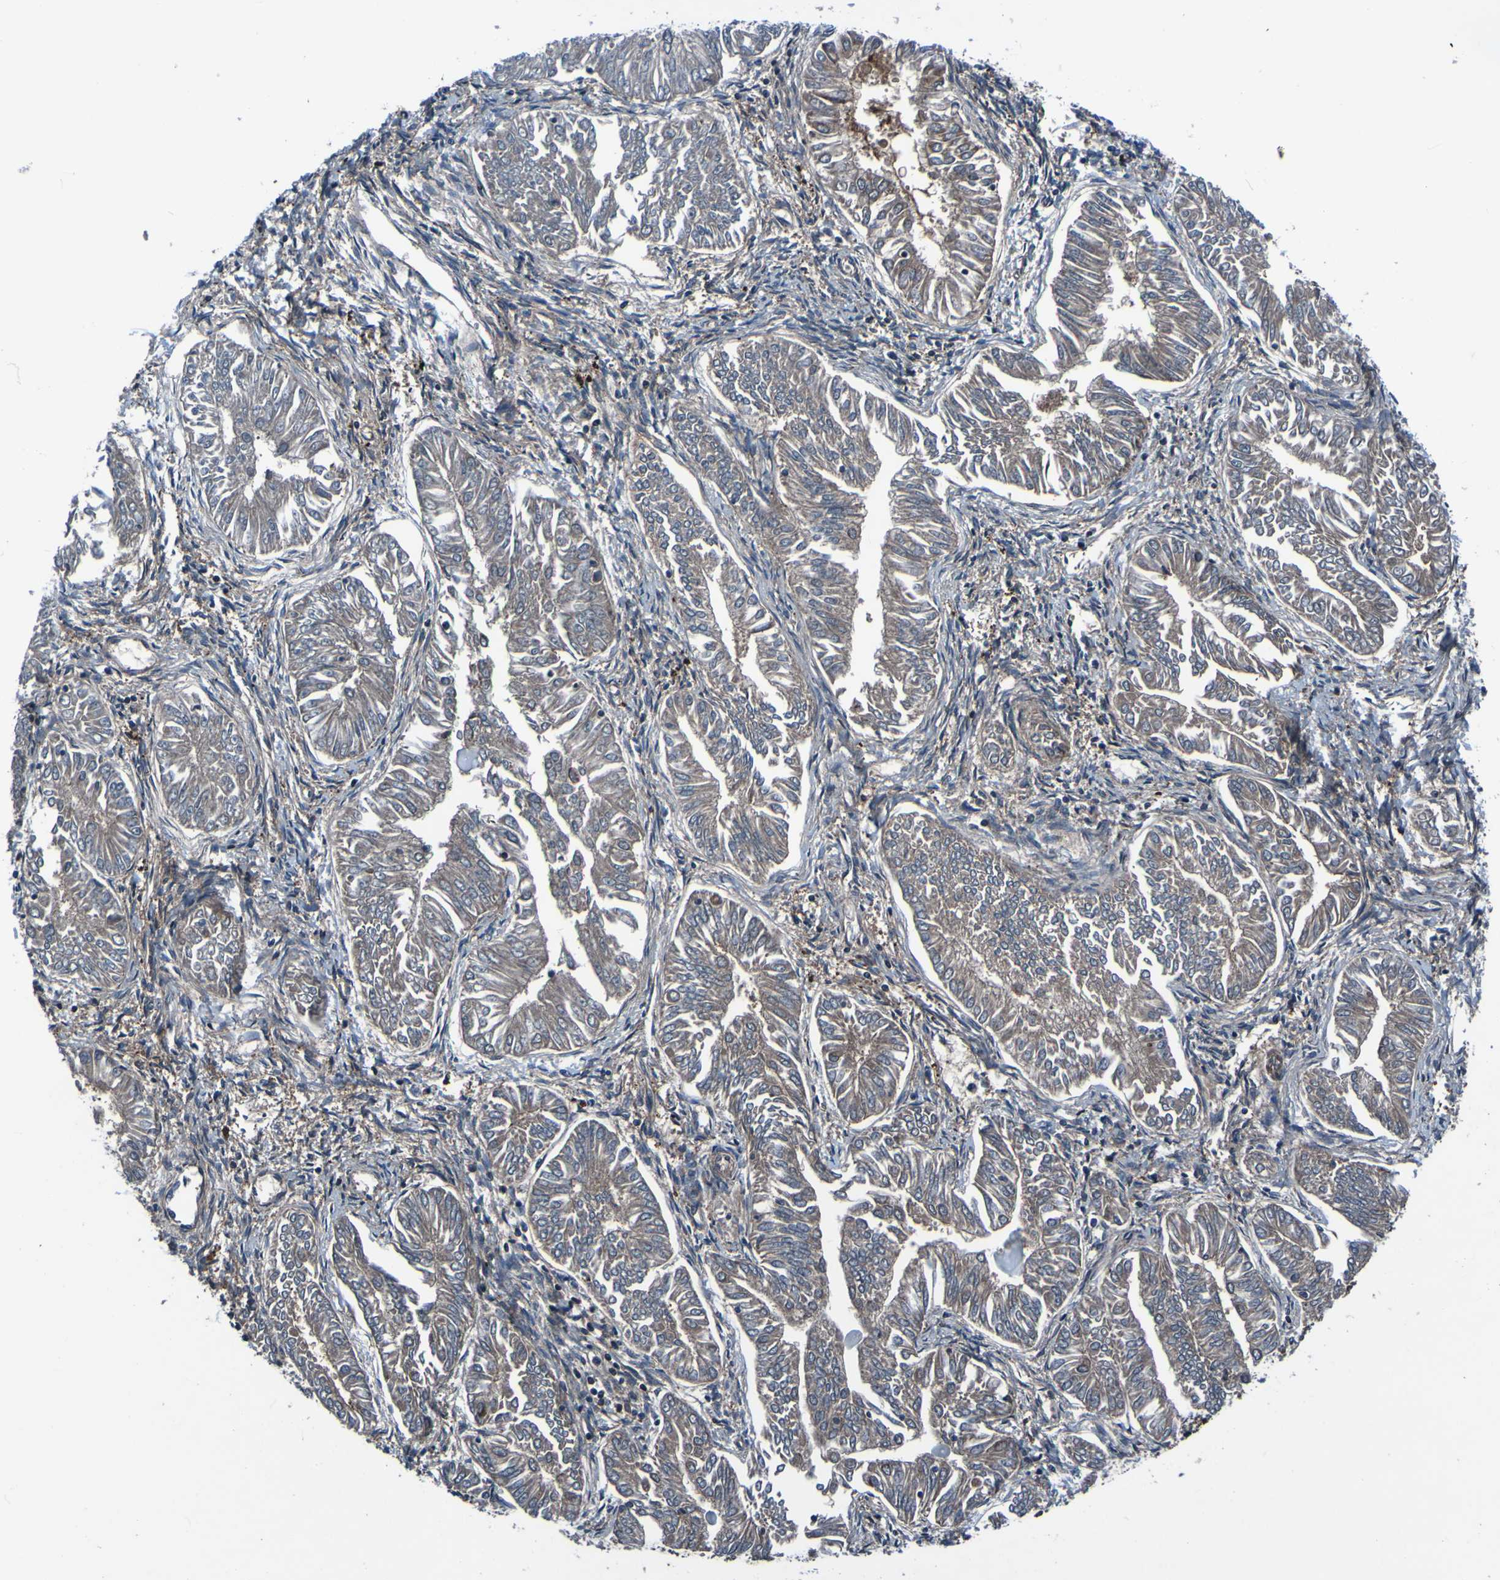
{"staining": {"intensity": "weak", "quantity": ">75%", "location": "cytoplasmic/membranous"}, "tissue": "endometrial cancer", "cell_type": "Tumor cells", "image_type": "cancer", "snomed": [{"axis": "morphology", "description": "Adenocarcinoma, NOS"}, {"axis": "topography", "description": "Endometrium"}], "caption": "Brown immunohistochemical staining in adenocarcinoma (endometrial) reveals weak cytoplasmic/membranous expression in about >75% of tumor cells. (brown staining indicates protein expression, while blue staining denotes nuclei).", "gene": "RAB5B", "patient": {"sex": "female", "age": 53}}